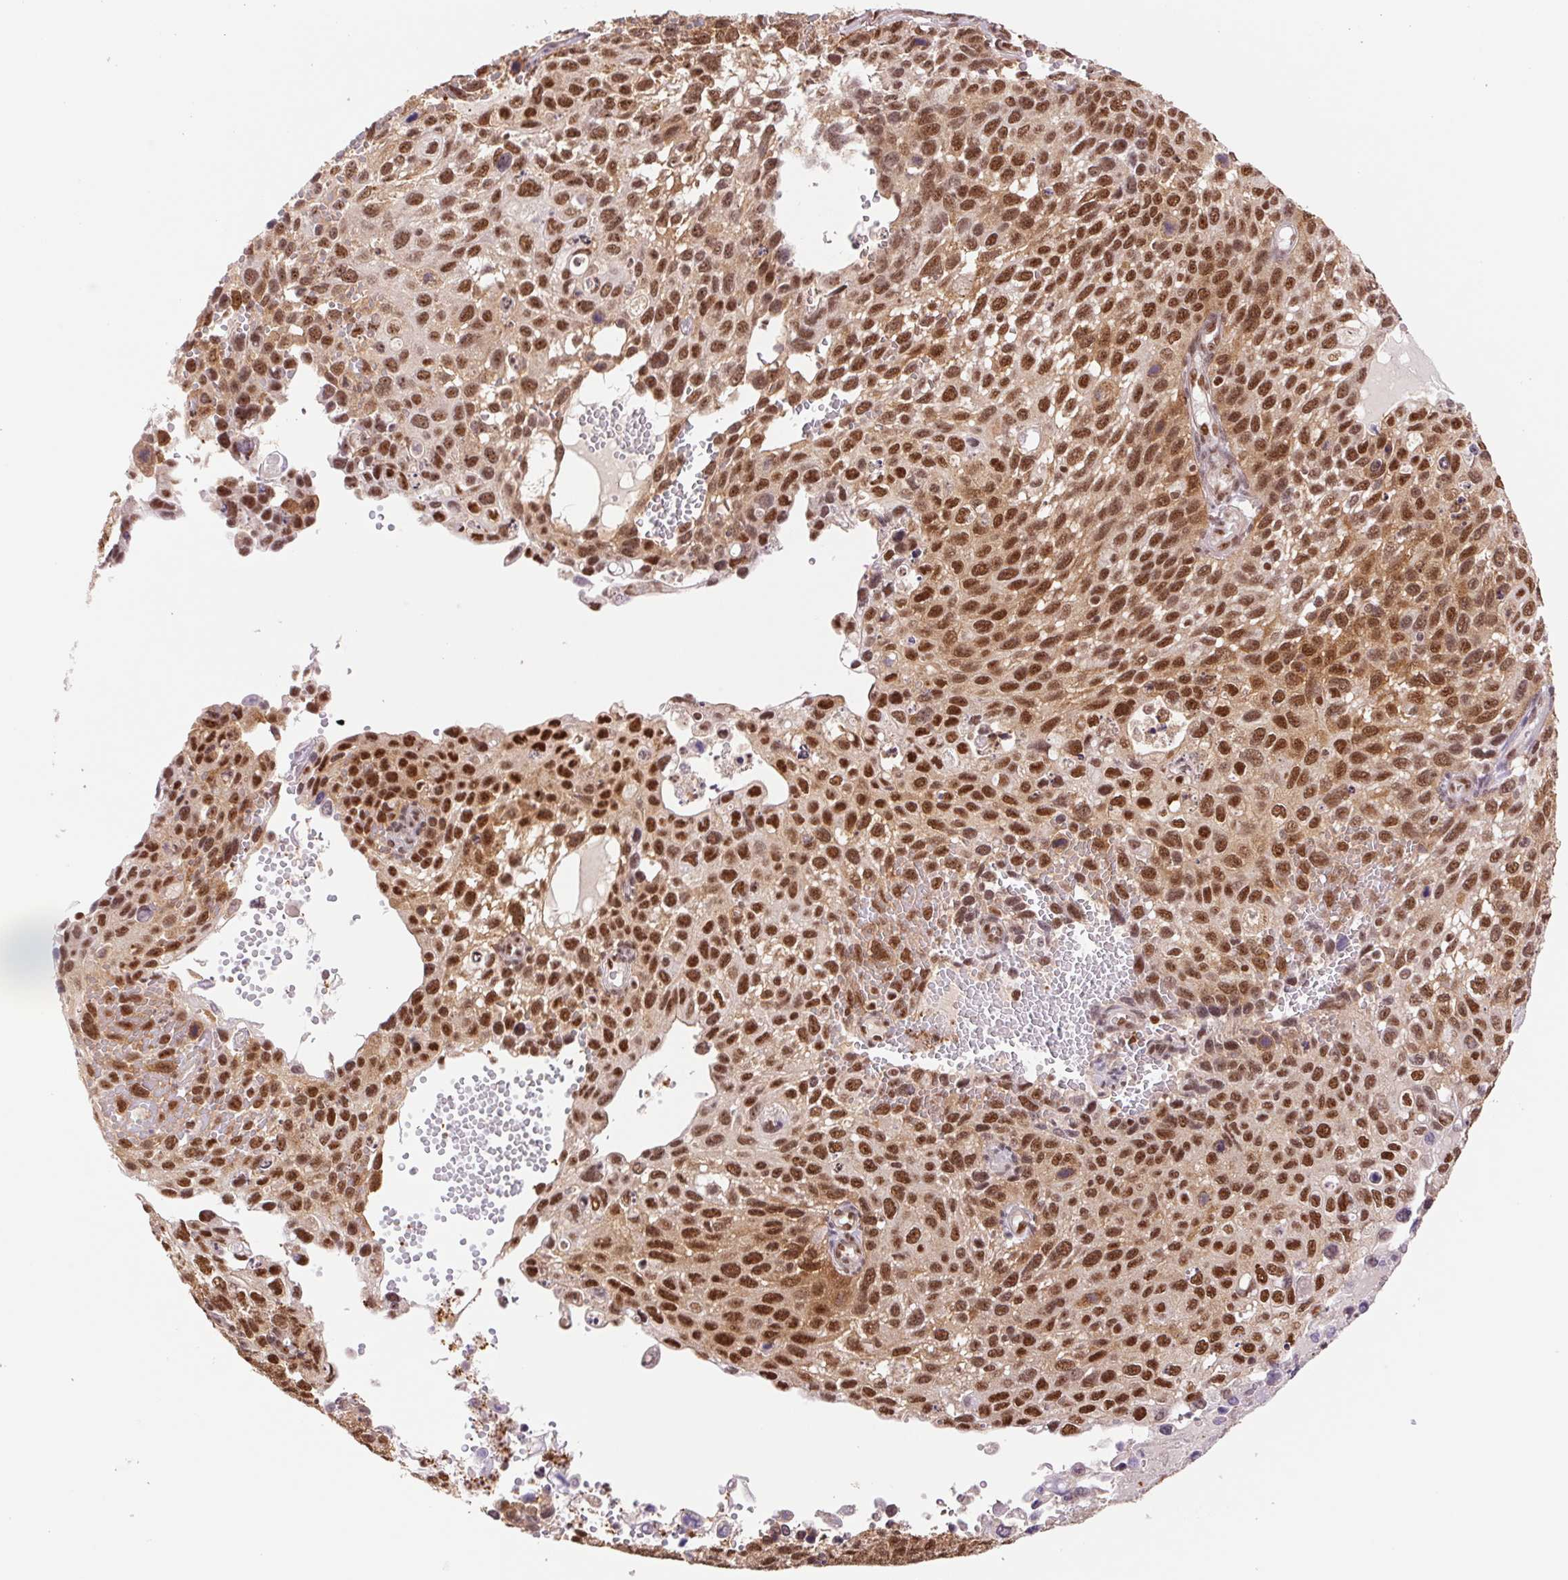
{"staining": {"intensity": "strong", "quantity": ">75%", "location": "nuclear"}, "tissue": "cervical cancer", "cell_type": "Tumor cells", "image_type": "cancer", "snomed": [{"axis": "morphology", "description": "Squamous cell carcinoma, NOS"}, {"axis": "topography", "description": "Cervix"}], "caption": "Cervical squamous cell carcinoma tissue displays strong nuclear positivity in about >75% of tumor cells, visualized by immunohistochemistry. (DAB = brown stain, brightfield microscopy at high magnification).", "gene": "CWC25", "patient": {"sex": "female", "age": 70}}